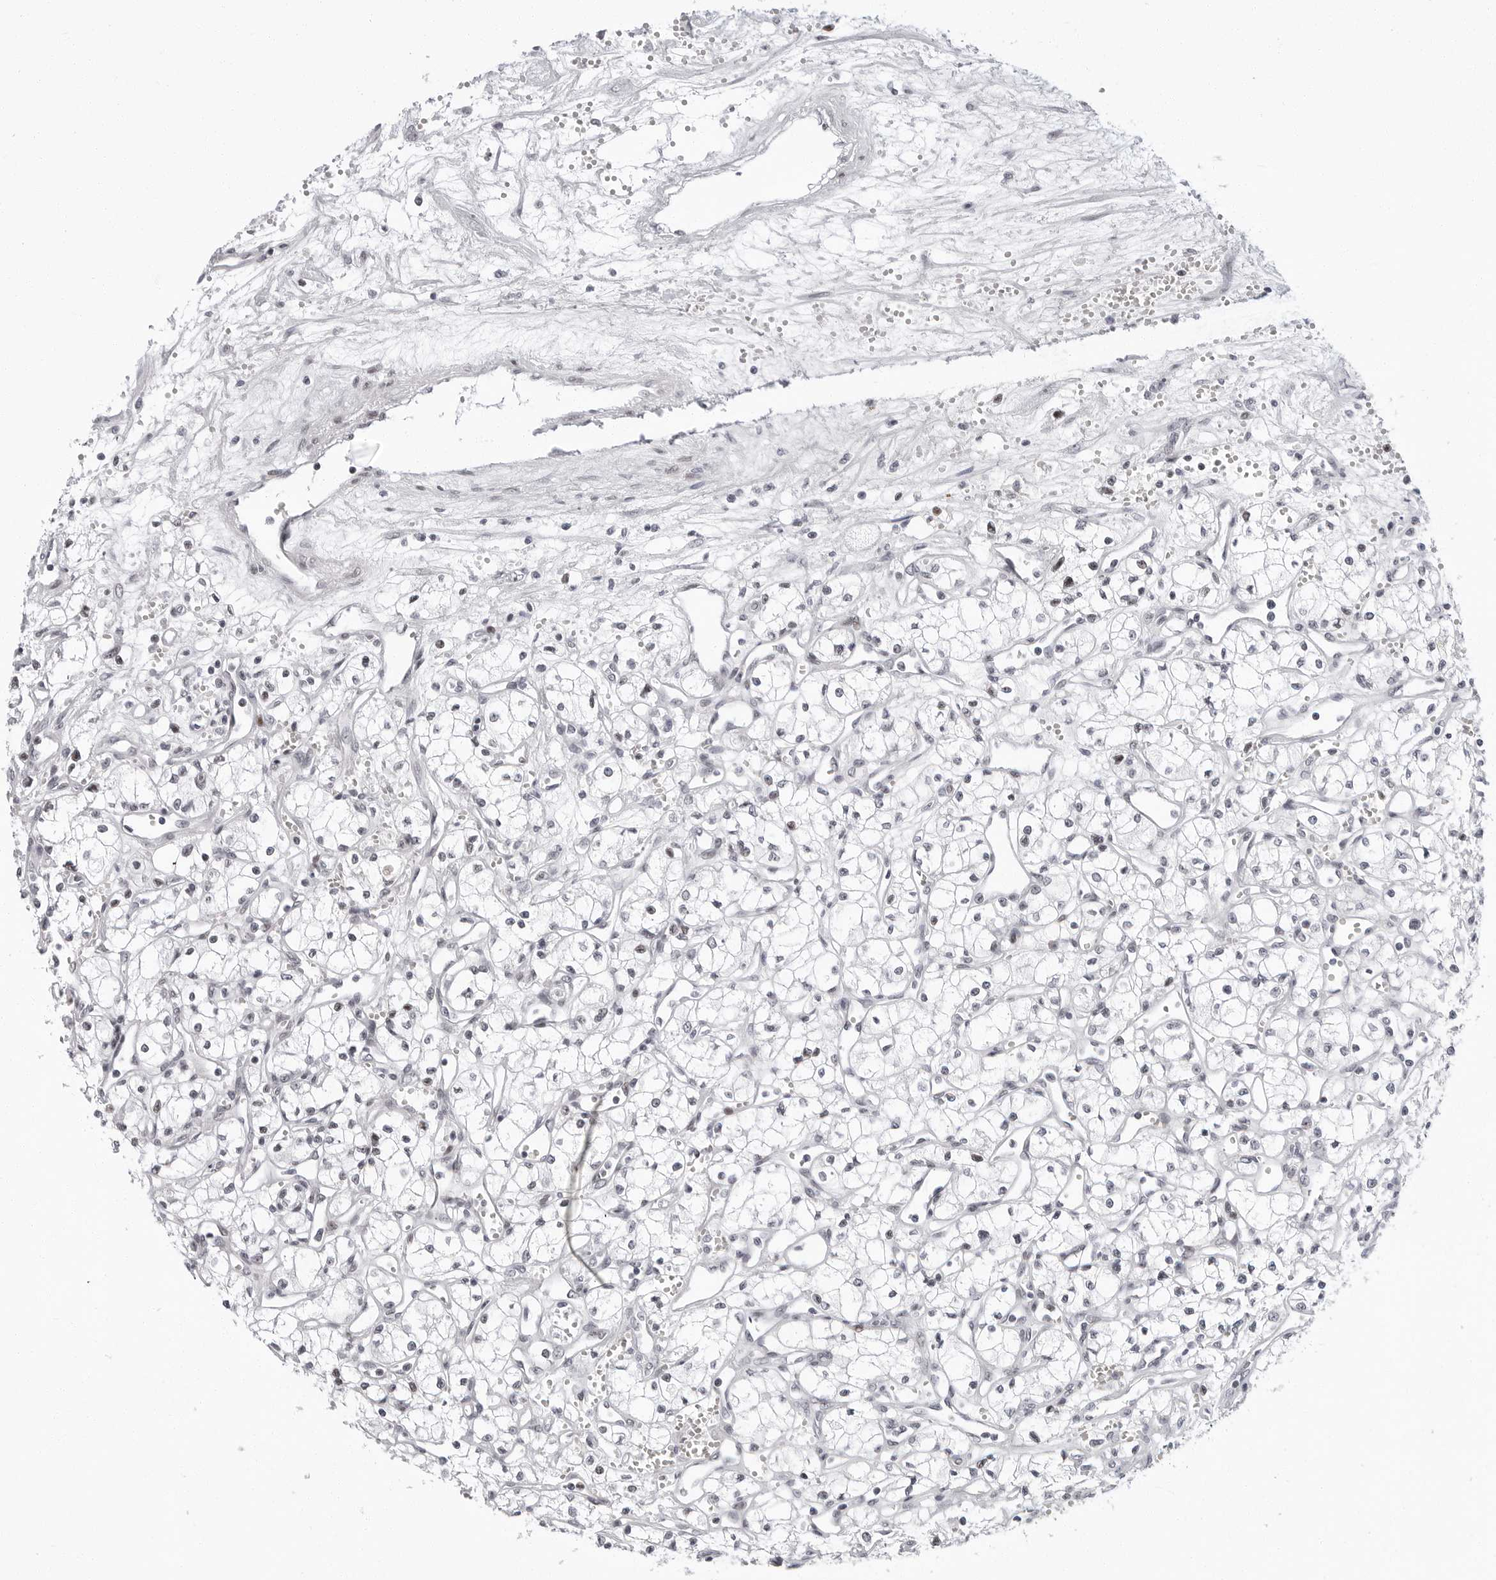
{"staining": {"intensity": "weak", "quantity": "<25%", "location": "nuclear"}, "tissue": "renal cancer", "cell_type": "Tumor cells", "image_type": "cancer", "snomed": [{"axis": "morphology", "description": "Adenocarcinoma, NOS"}, {"axis": "topography", "description": "Kidney"}], "caption": "This is an immunohistochemistry photomicrograph of human renal adenocarcinoma. There is no positivity in tumor cells.", "gene": "VEZF1", "patient": {"sex": "male", "age": 59}}